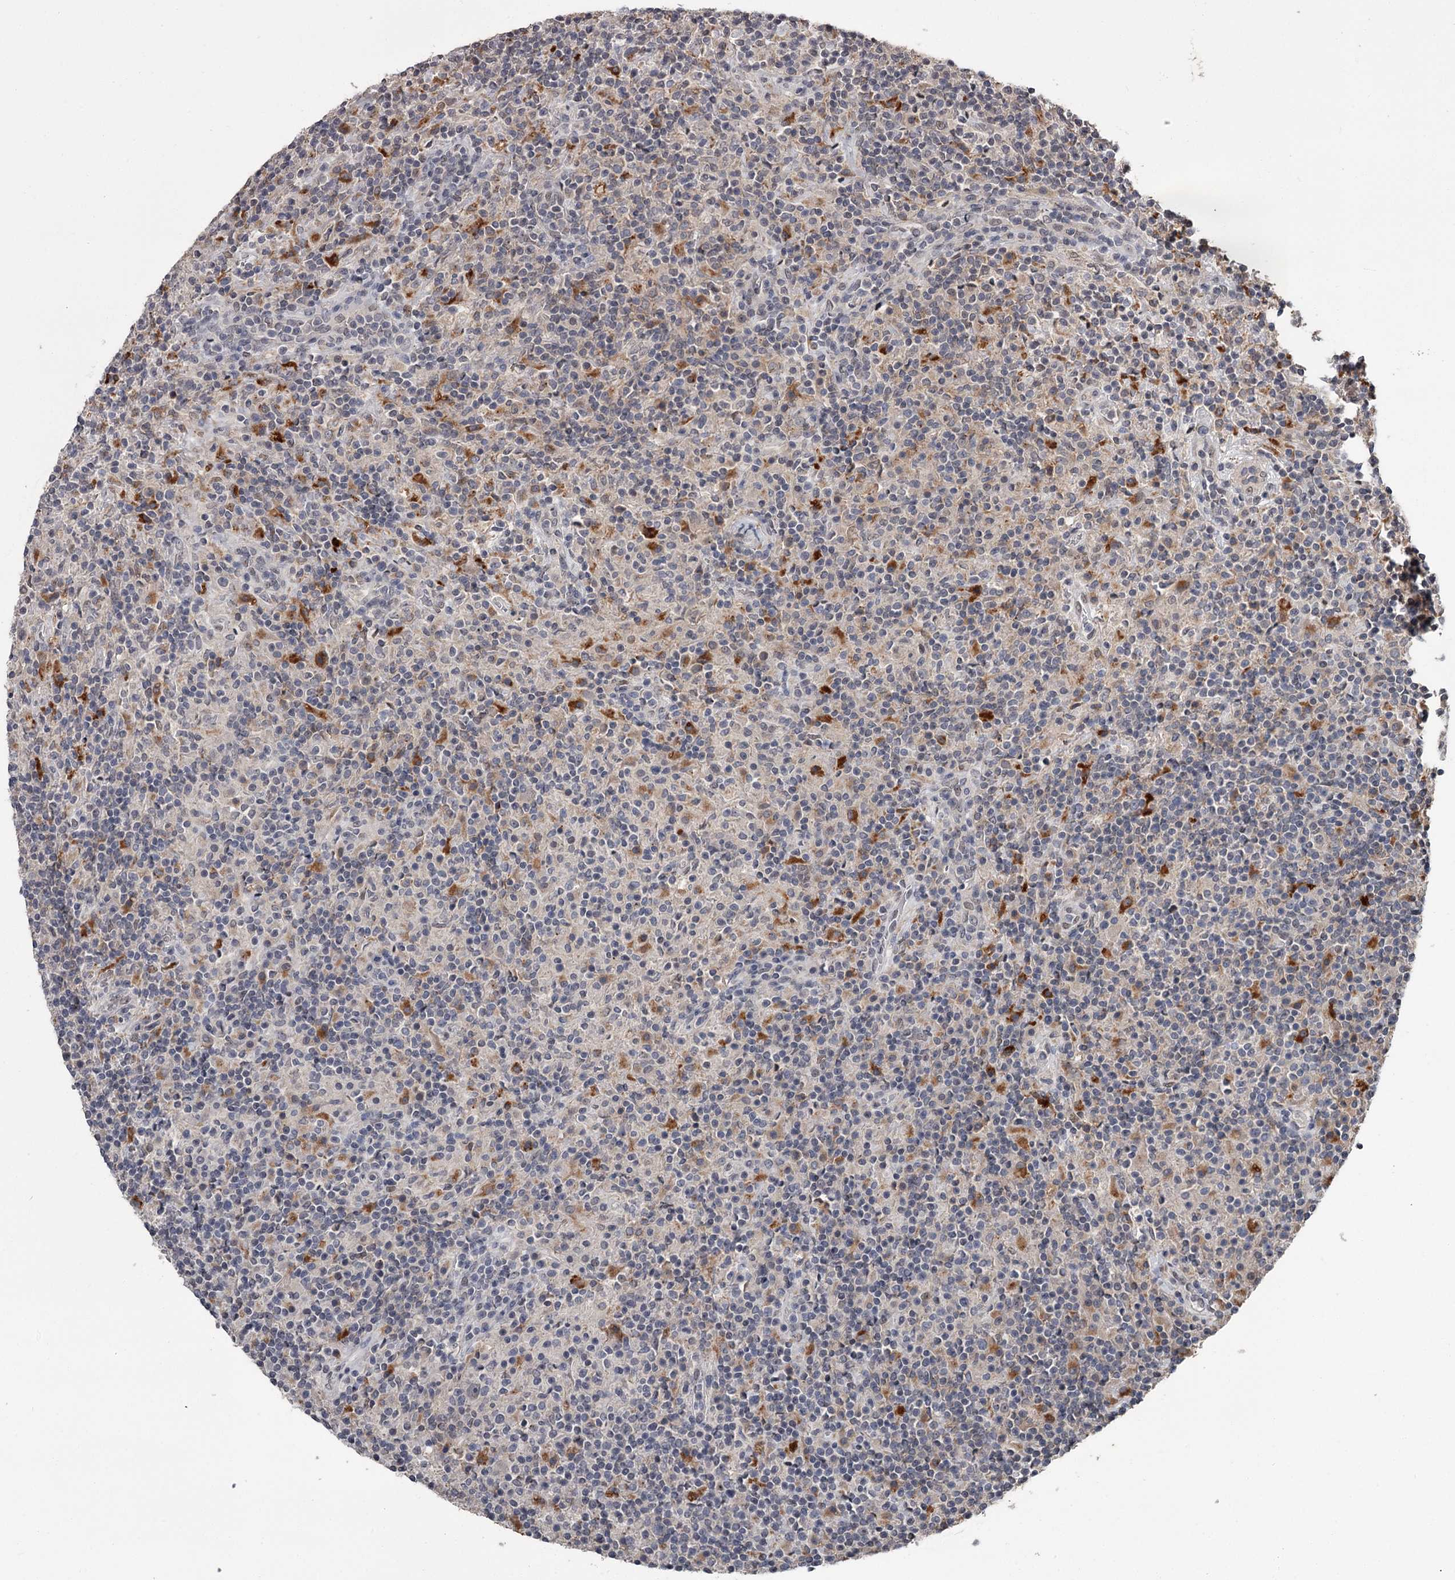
{"staining": {"intensity": "negative", "quantity": "none", "location": "none"}, "tissue": "lymphoma", "cell_type": "Tumor cells", "image_type": "cancer", "snomed": [{"axis": "morphology", "description": "Hodgkin's disease, NOS"}, {"axis": "topography", "description": "Lymph node"}], "caption": "Tumor cells show no significant protein positivity in lymphoma. The staining is performed using DAB (3,3'-diaminobenzidine) brown chromogen with nuclei counter-stained in using hematoxylin.", "gene": "PRPF40B", "patient": {"sex": "male", "age": 70}}